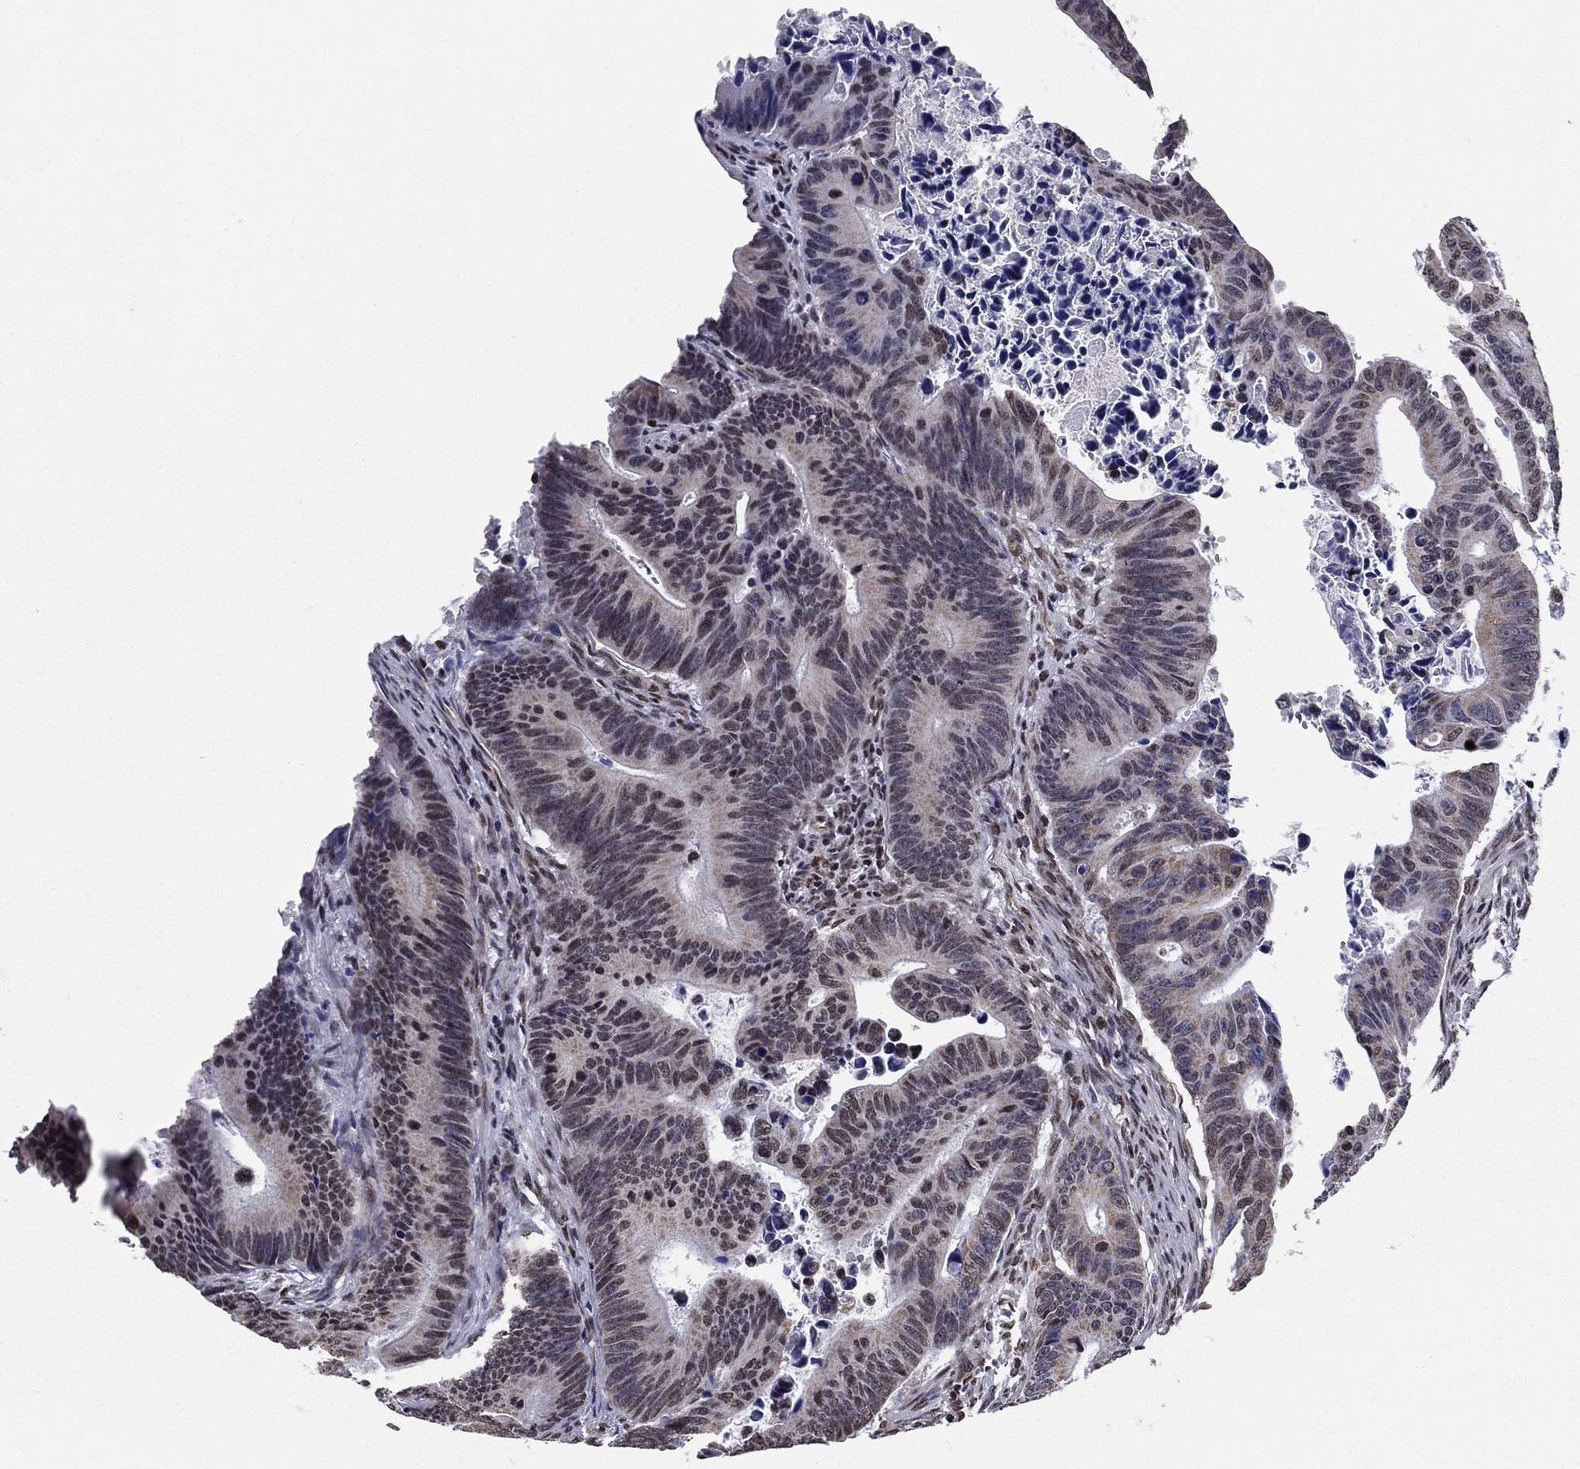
{"staining": {"intensity": "weak", "quantity": "<25%", "location": "cytoplasmic/membranous,nuclear"}, "tissue": "colorectal cancer", "cell_type": "Tumor cells", "image_type": "cancer", "snomed": [{"axis": "morphology", "description": "Adenocarcinoma, NOS"}, {"axis": "topography", "description": "Colon"}], "caption": "This is a photomicrograph of immunohistochemistry staining of colorectal cancer (adenocarcinoma), which shows no expression in tumor cells.", "gene": "N4BP2", "patient": {"sex": "female", "age": 87}}